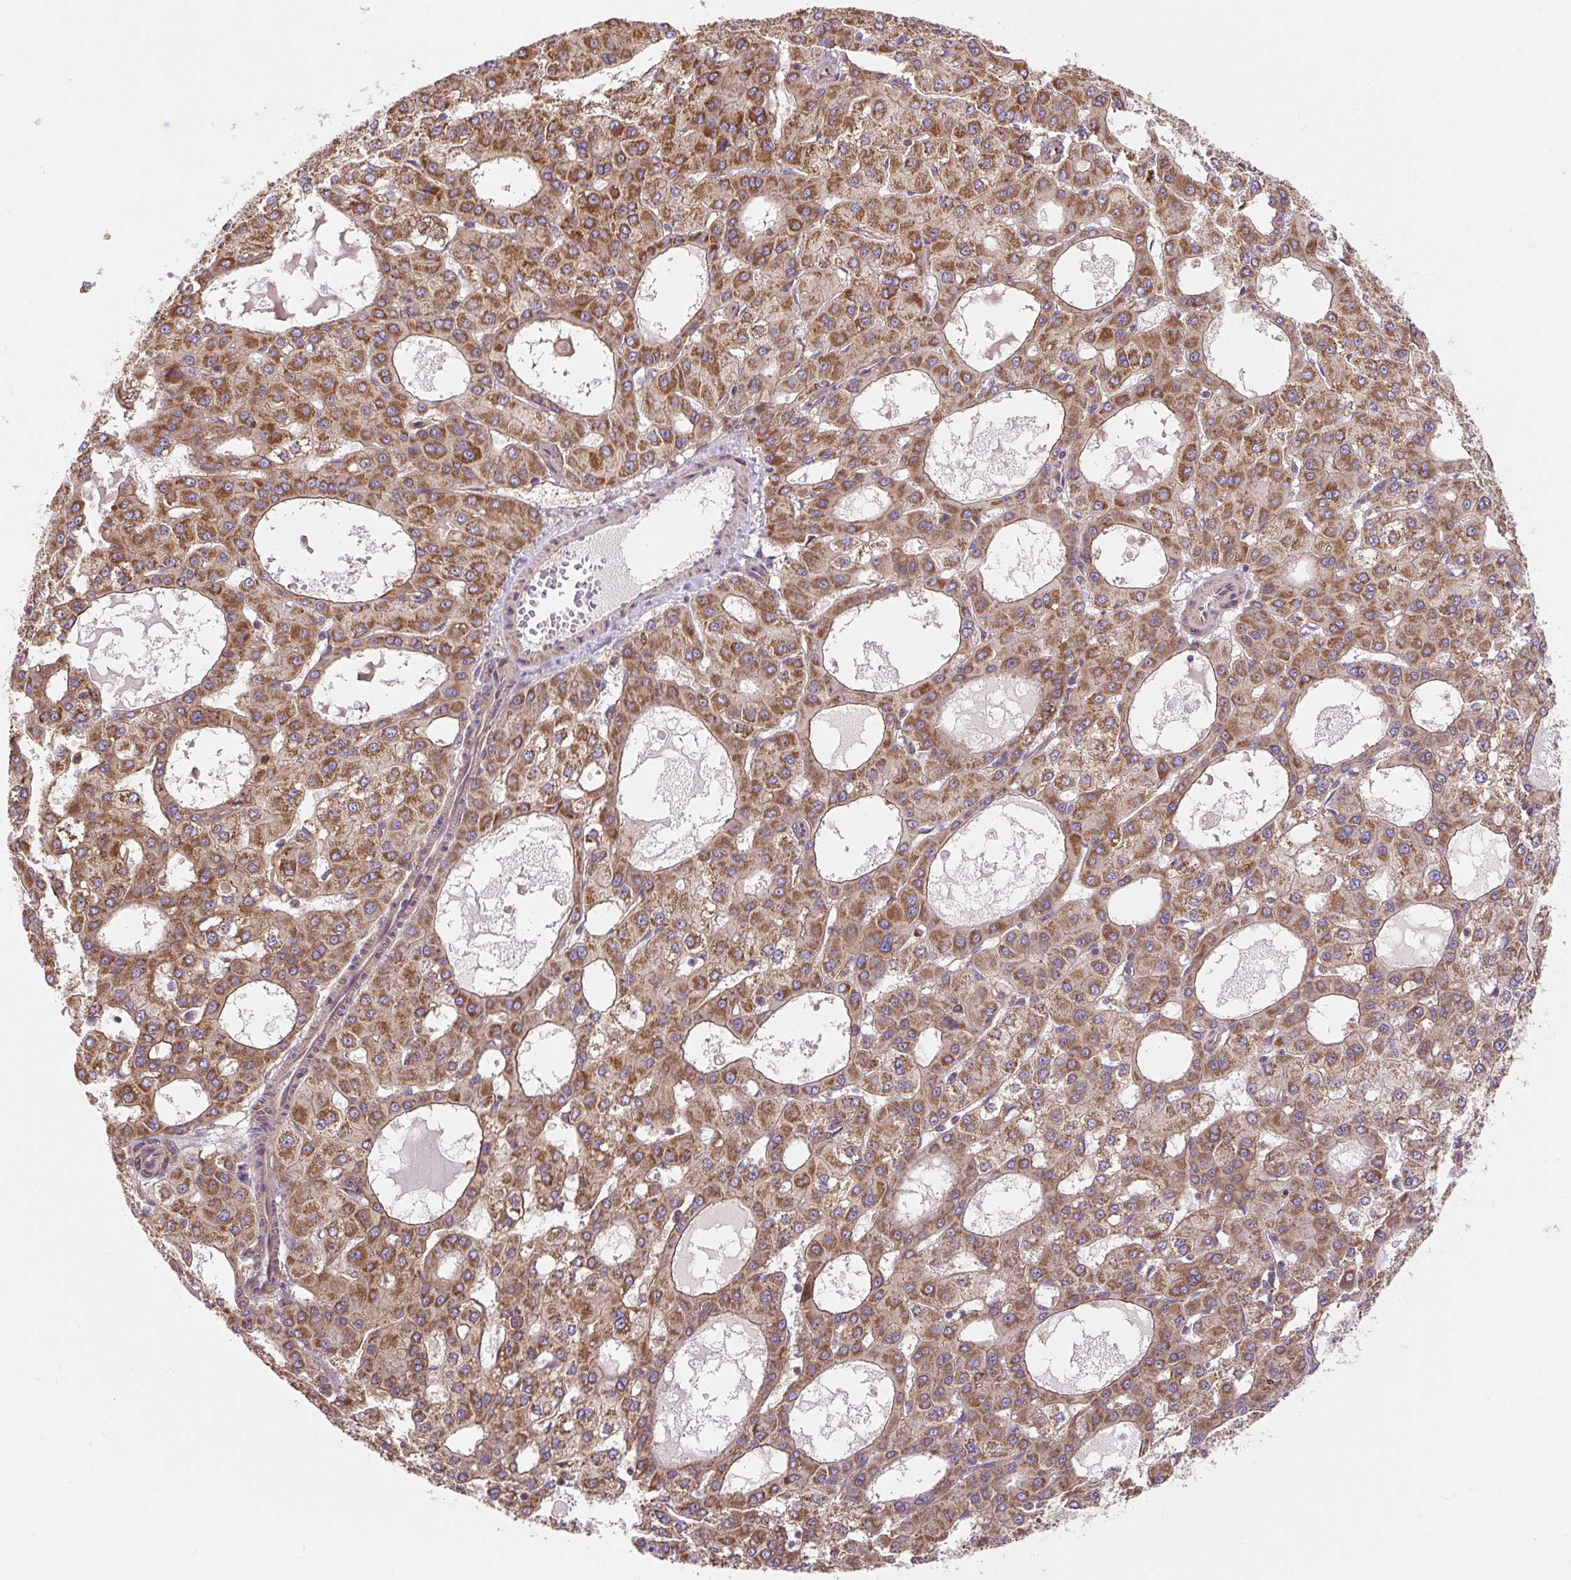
{"staining": {"intensity": "moderate", "quantity": ">75%", "location": "cytoplasmic/membranous"}, "tissue": "liver cancer", "cell_type": "Tumor cells", "image_type": "cancer", "snomed": [{"axis": "morphology", "description": "Carcinoma, Hepatocellular, NOS"}, {"axis": "topography", "description": "Liver"}], "caption": "DAB (3,3'-diaminobenzidine) immunohistochemical staining of liver cancer (hepatocellular carcinoma) exhibits moderate cytoplasmic/membranous protein expression in approximately >75% of tumor cells. (DAB (3,3'-diaminobenzidine) IHC, brown staining for protein, blue staining for nuclei).", "gene": "TRIAP1", "patient": {"sex": "male", "age": 47}}